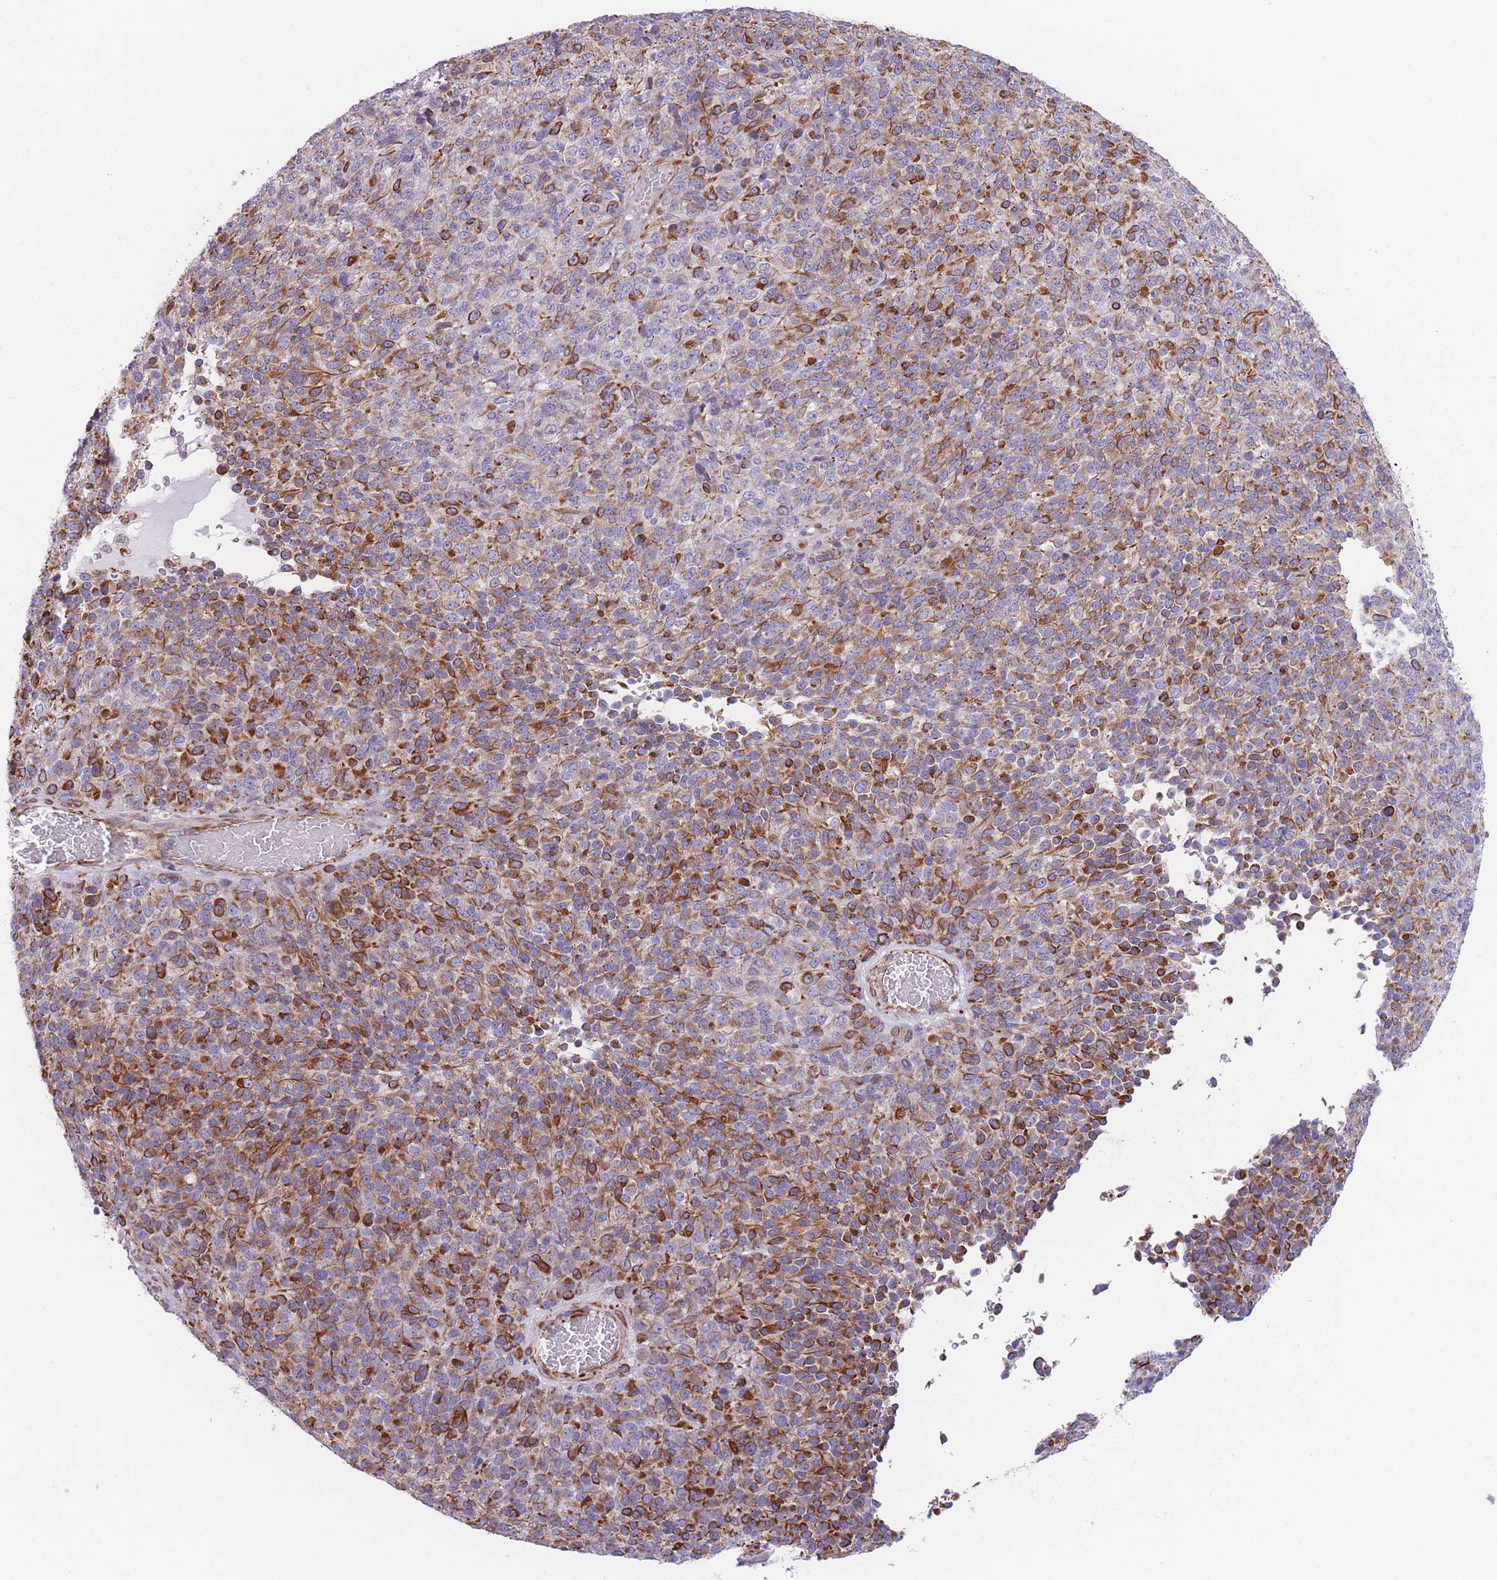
{"staining": {"intensity": "strong", "quantity": ">75%", "location": "cytoplasmic/membranous"}, "tissue": "melanoma", "cell_type": "Tumor cells", "image_type": "cancer", "snomed": [{"axis": "morphology", "description": "Malignant melanoma, Metastatic site"}, {"axis": "topography", "description": "Brain"}], "caption": "IHC photomicrograph of neoplastic tissue: human malignant melanoma (metastatic site) stained using immunohistochemistry (IHC) demonstrates high levels of strong protein expression localized specifically in the cytoplasmic/membranous of tumor cells, appearing as a cytoplasmic/membranous brown color.", "gene": "PTCD1", "patient": {"sex": "female", "age": 56}}